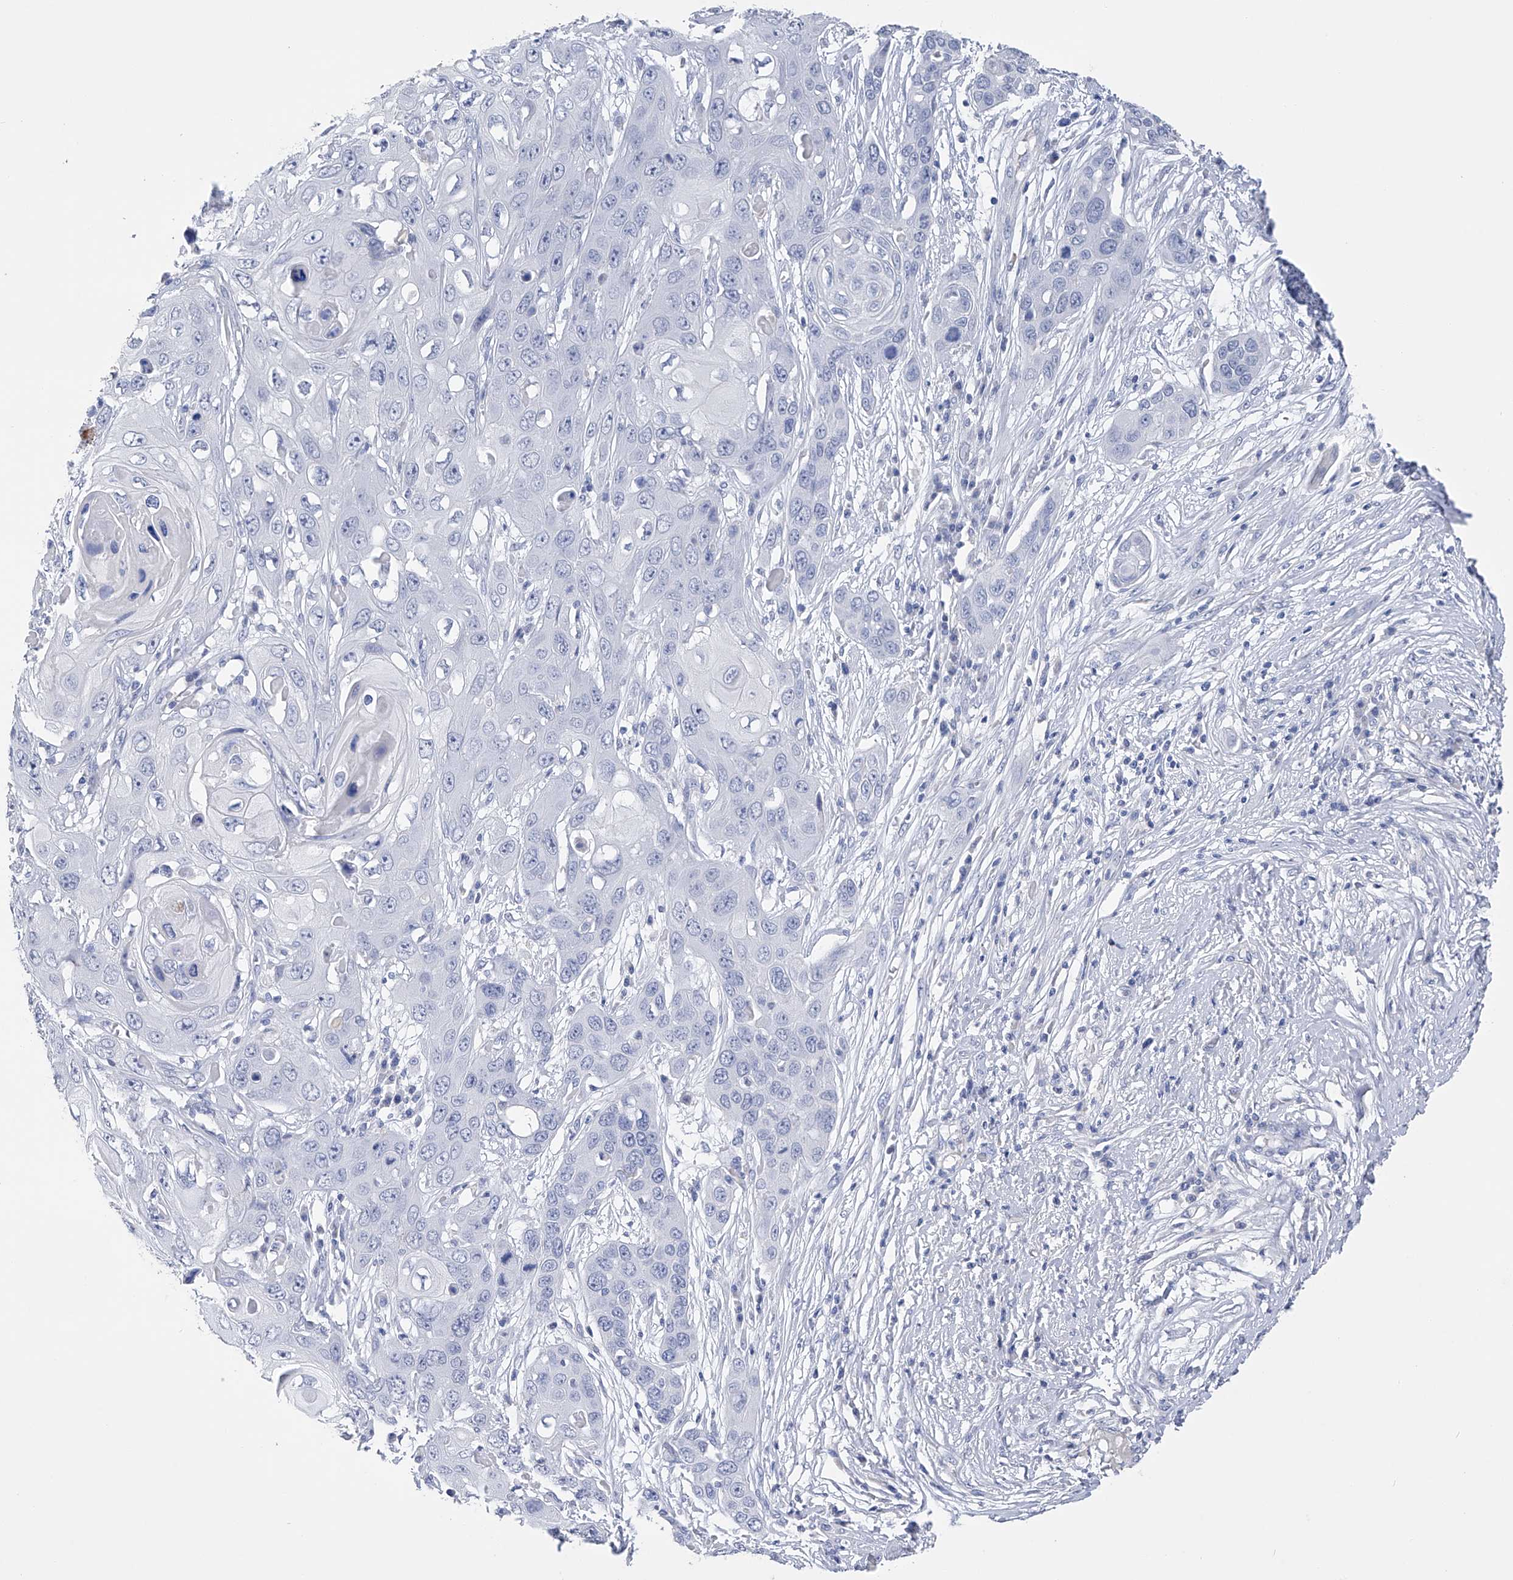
{"staining": {"intensity": "negative", "quantity": "none", "location": "none"}, "tissue": "skin cancer", "cell_type": "Tumor cells", "image_type": "cancer", "snomed": [{"axis": "morphology", "description": "Squamous cell carcinoma, NOS"}, {"axis": "topography", "description": "Skin"}], "caption": "An image of skin cancer (squamous cell carcinoma) stained for a protein demonstrates no brown staining in tumor cells. Nuclei are stained in blue.", "gene": "ADRA1A", "patient": {"sex": "male", "age": 55}}